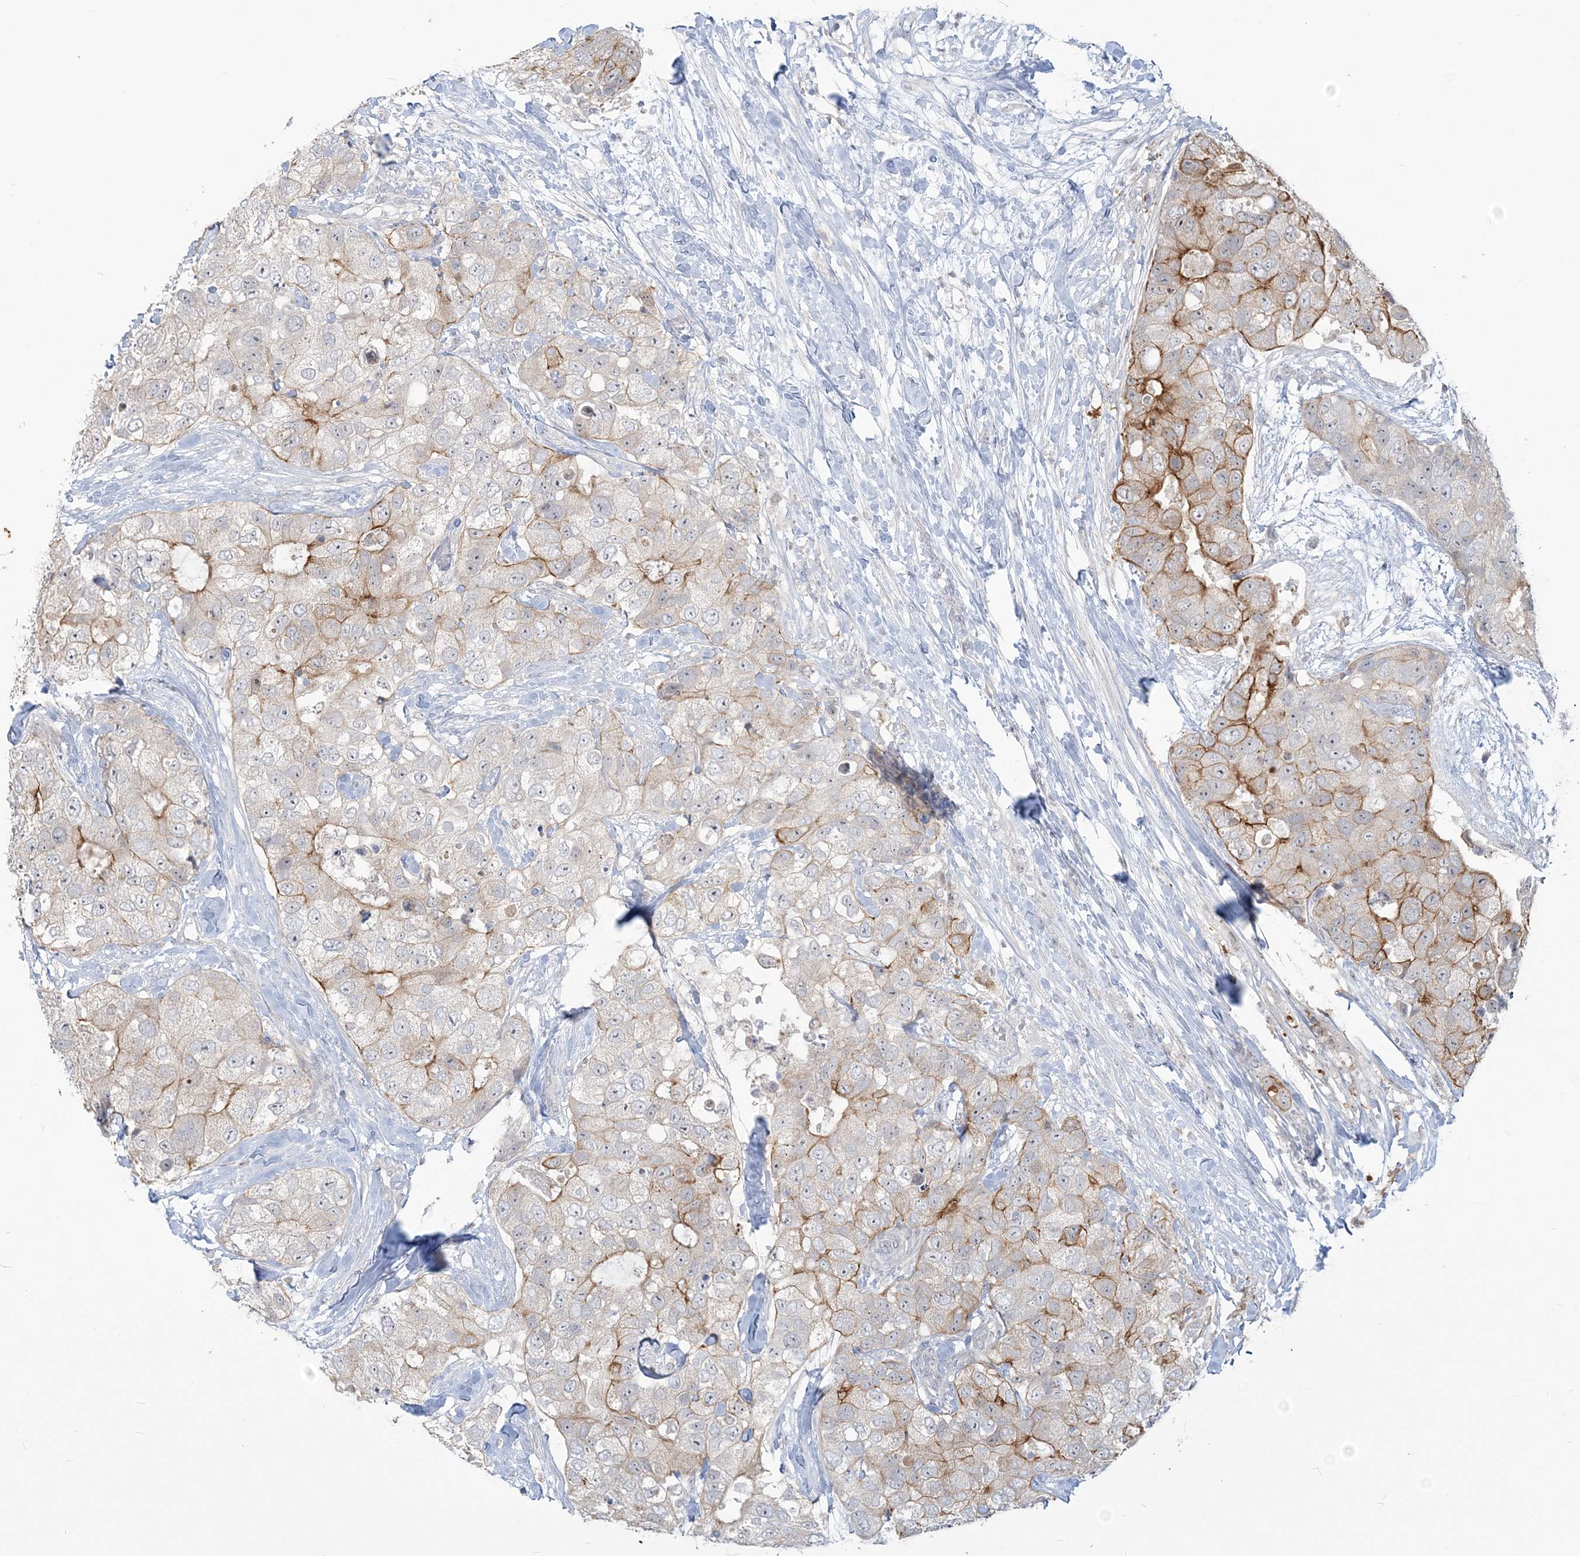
{"staining": {"intensity": "moderate", "quantity": "25%-75%", "location": "cytoplasmic/membranous"}, "tissue": "breast cancer", "cell_type": "Tumor cells", "image_type": "cancer", "snomed": [{"axis": "morphology", "description": "Duct carcinoma"}, {"axis": "topography", "description": "Breast"}], "caption": "Protein expression by immunohistochemistry demonstrates moderate cytoplasmic/membranous staining in about 25%-75% of tumor cells in breast cancer (infiltrating ductal carcinoma). The staining is performed using DAB brown chromogen to label protein expression. The nuclei are counter-stained blue using hematoxylin.", "gene": "SDAD1", "patient": {"sex": "female", "age": 62}}